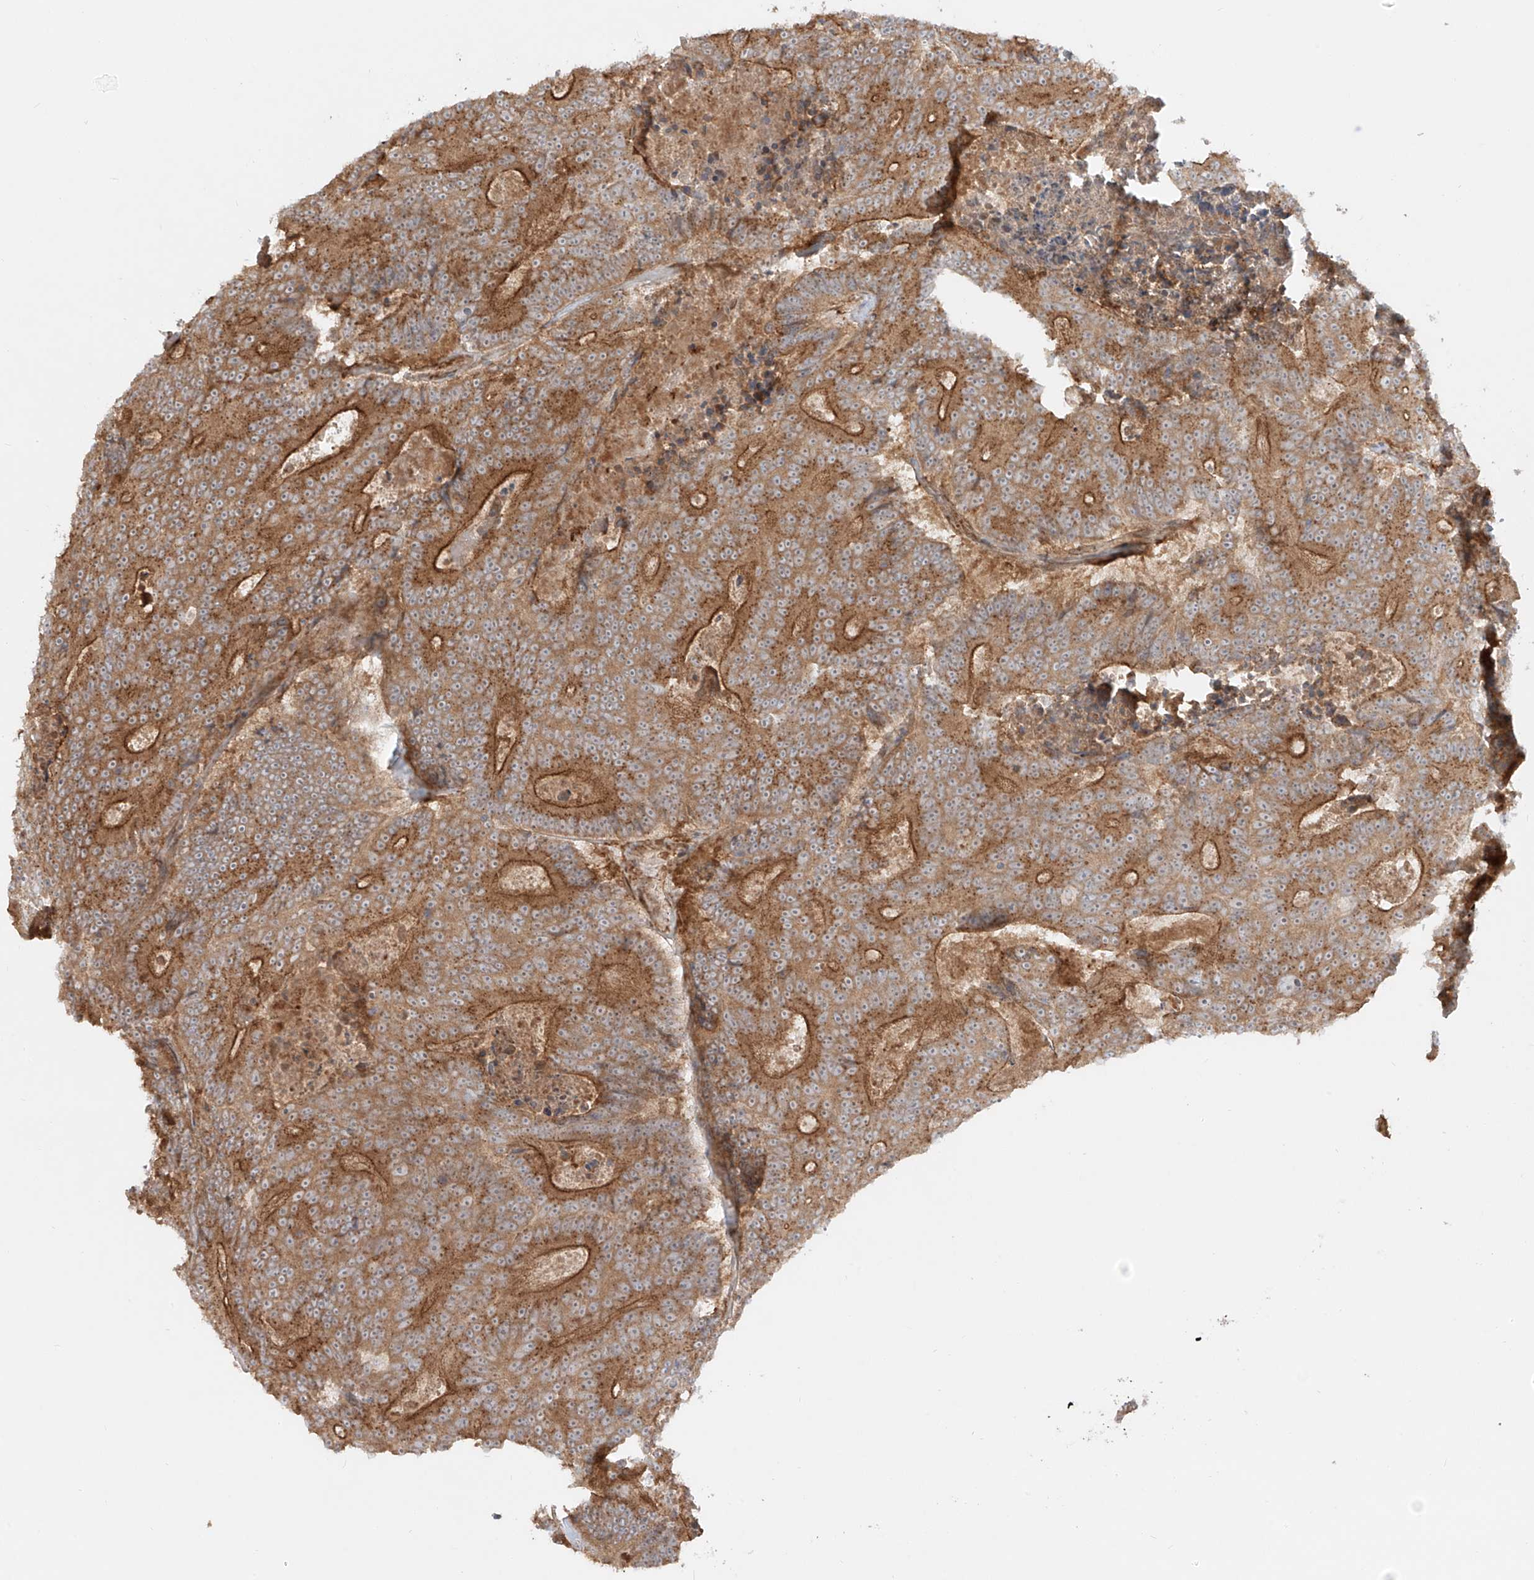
{"staining": {"intensity": "moderate", "quantity": ">75%", "location": "cytoplasmic/membranous"}, "tissue": "colorectal cancer", "cell_type": "Tumor cells", "image_type": "cancer", "snomed": [{"axis": "morphology", "description": "Adenocarcinoma, NOS"}, {"axis": "topography", "description": "Colon"}], "caption": "Tumor cells show medium levels of moderate cytoplasmic/membranous expression in about >75% of cells in human colorectal cancer. (DAB IHC with brightfield microscopy, high magnification).", "gene": "ZNF287", "patient": {"sex": "male", "age": 83}}